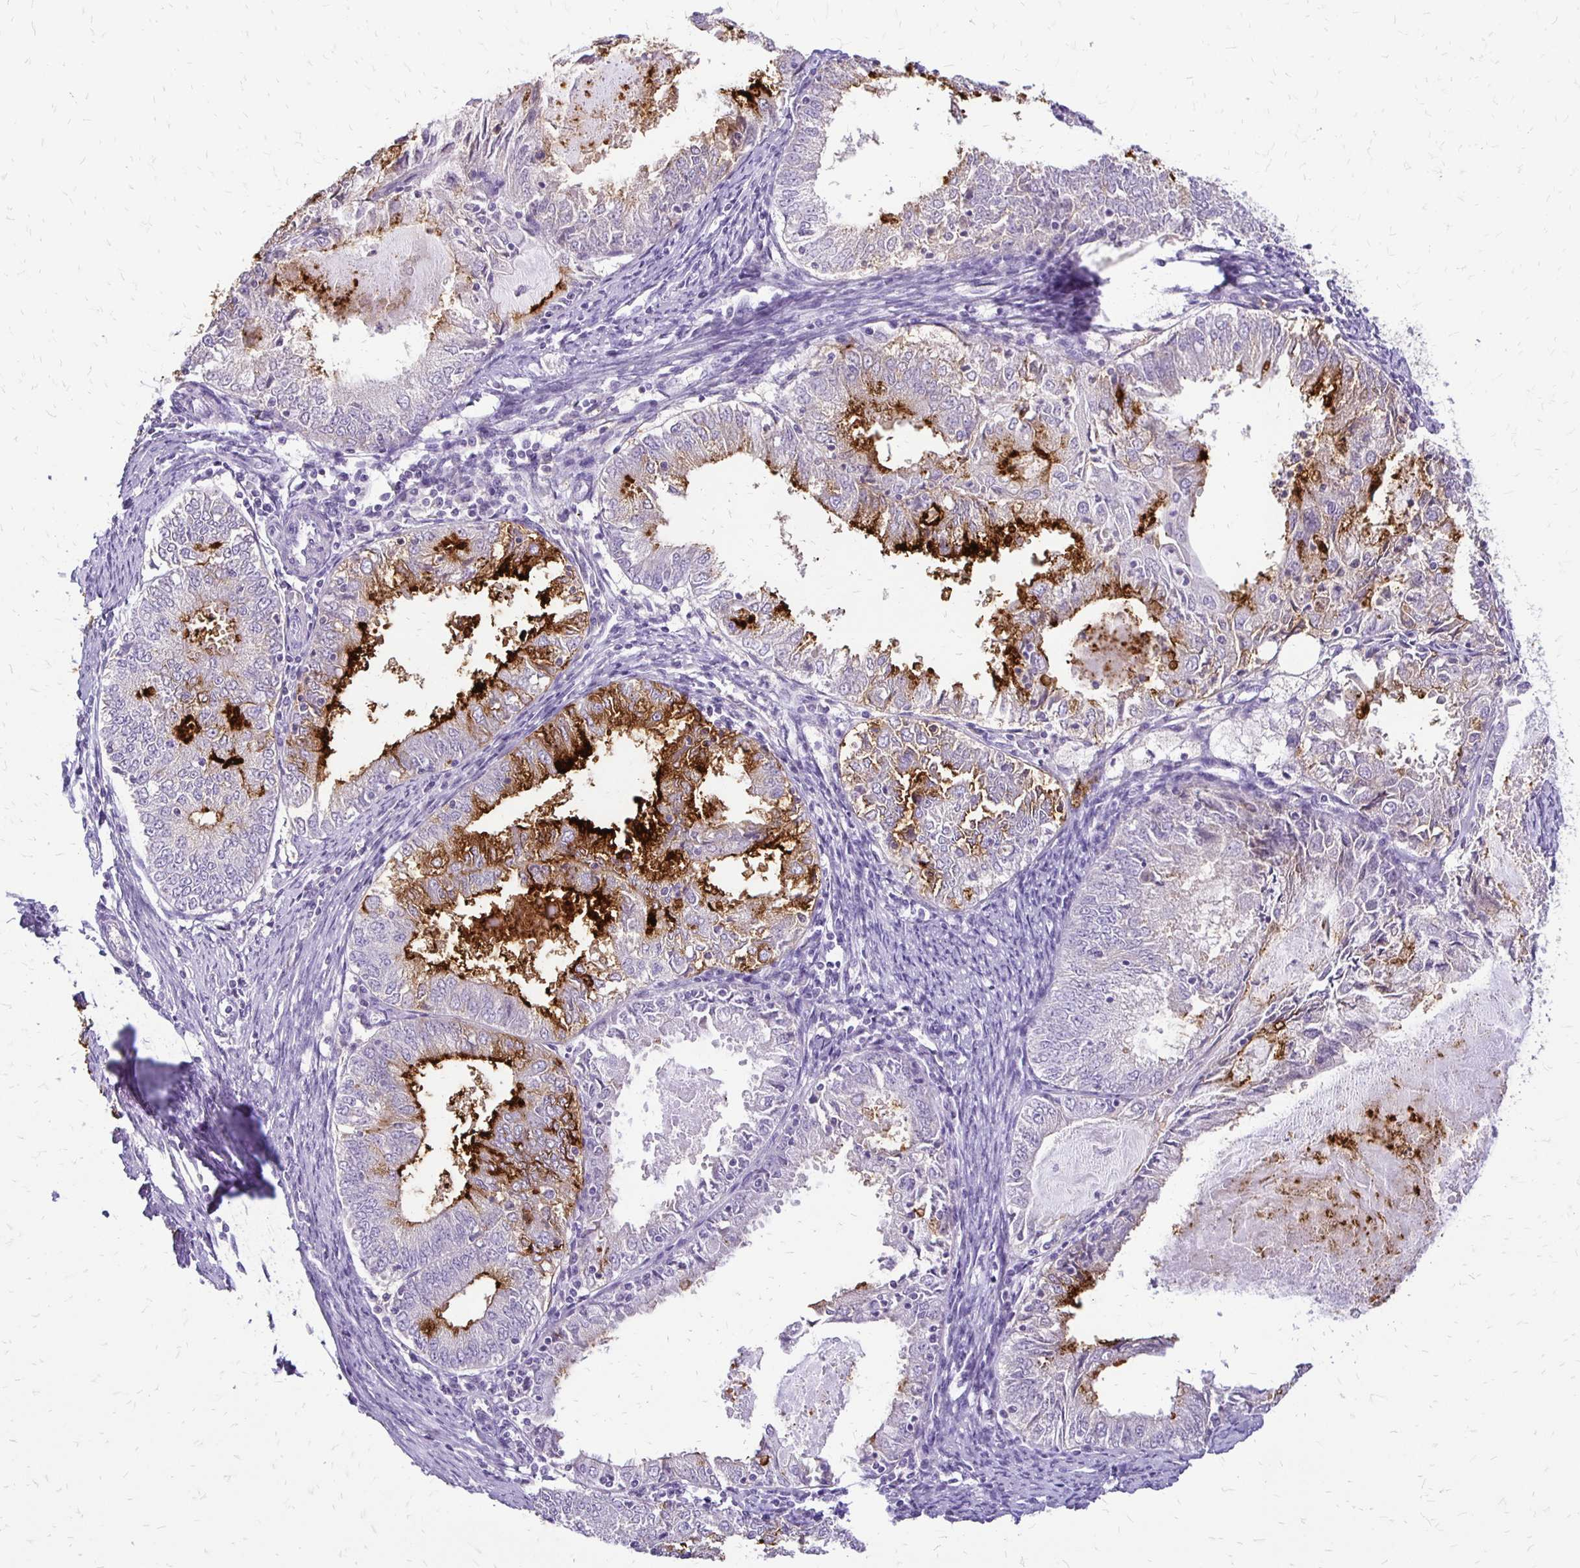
{"staining": {"intensity": "strong", "quantity": "25%-75%", "location": "cytoplasmic/membranous"}, "tissue": "endometrial cancer", "cell_type": "Tumor cells", "image_type": "cancer", "snomed": [{"axis": "morphology", "description": "Adenocarcinoma, NOS"}, {"axis": "topography", "description": "Endometrium"}], "caption": "Protein expression analysis of endometrial adenocarcinoma shows strong cytoplasmic/membranous staining in approximately 25%-75% of tumor cells.", "gene": "ALPG", "patient": {"sex": "female", "age": 57}}